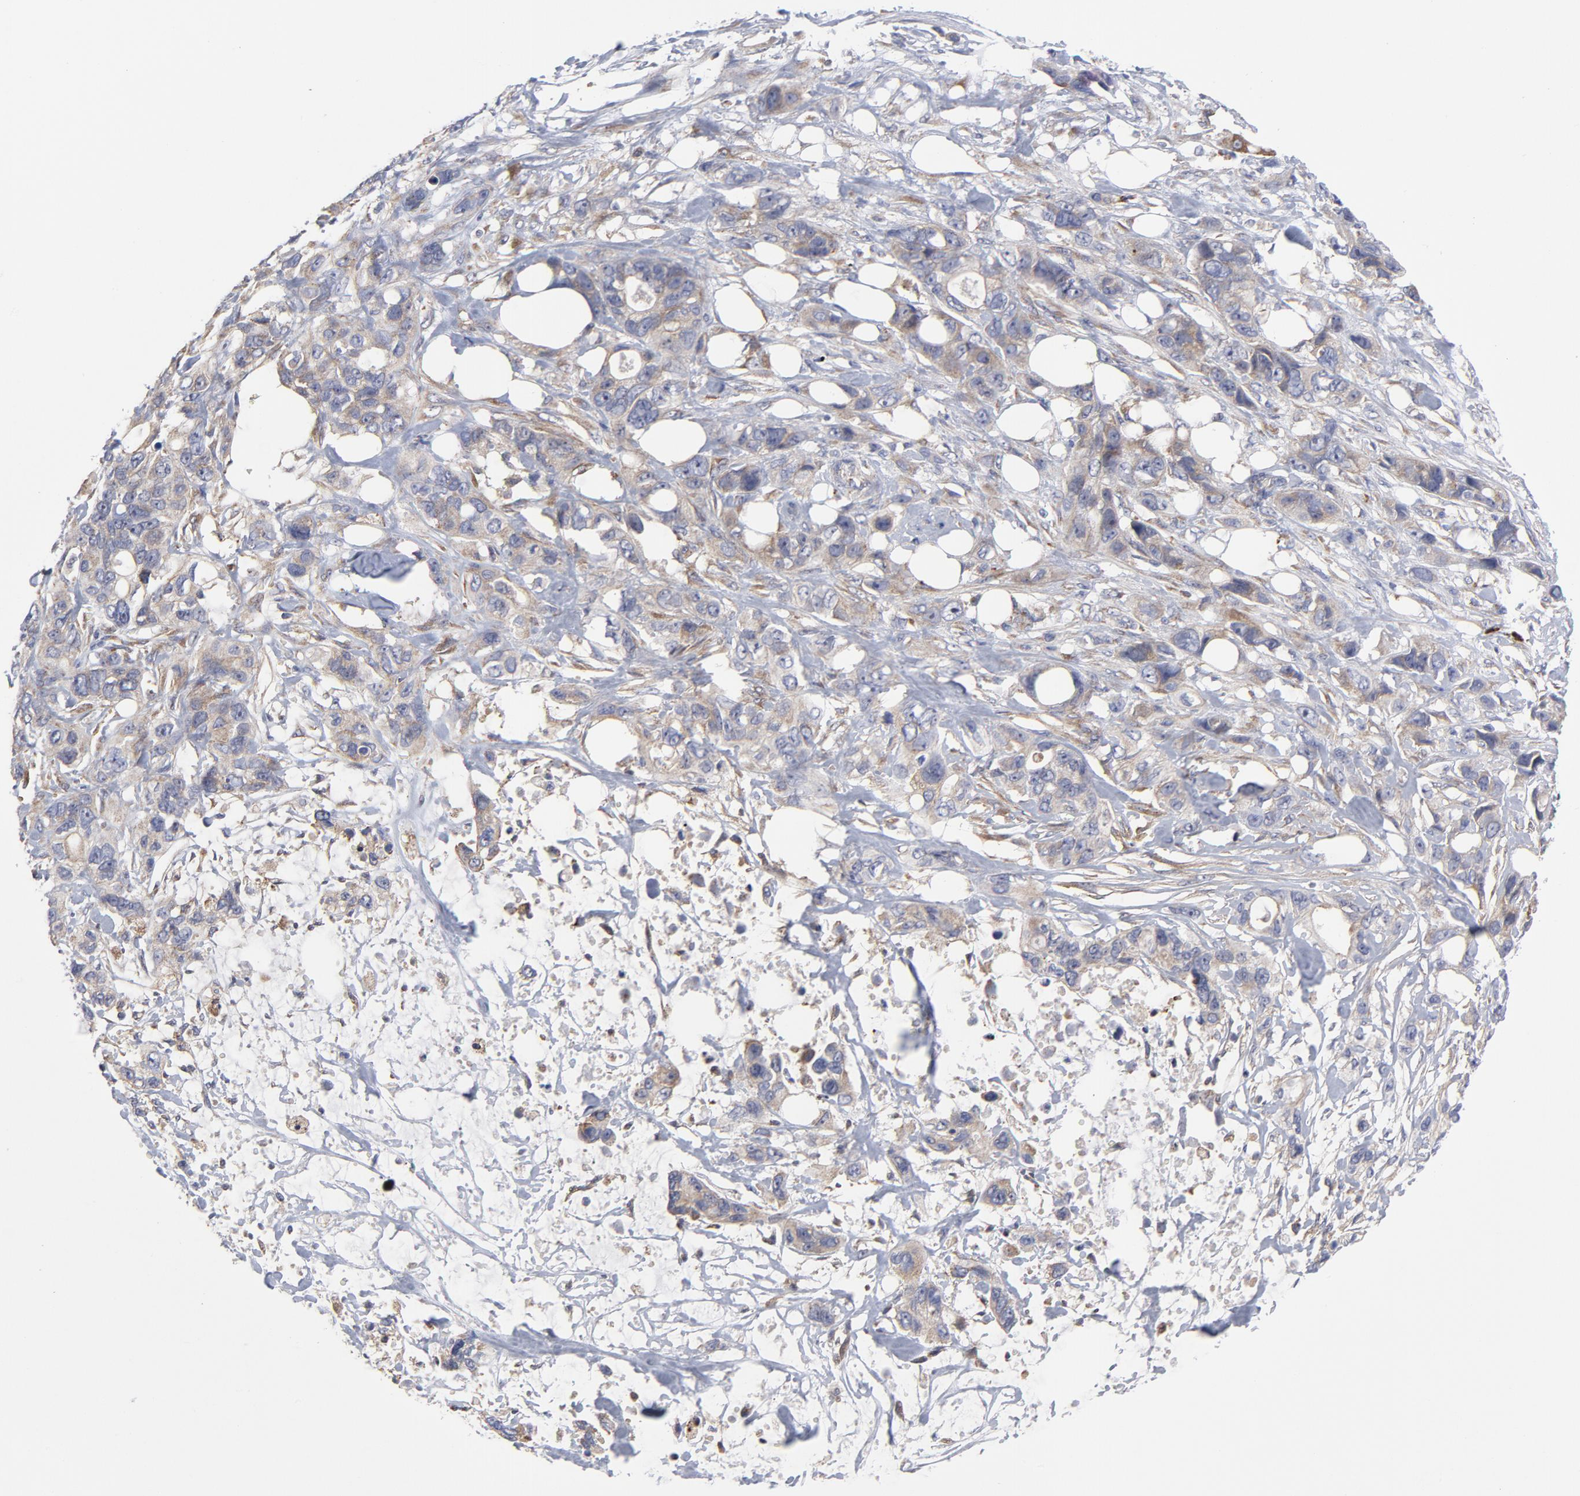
{"staining": {"intensity": "weak", "quantity": "25%-75%", "location": "cytoplasmic/membranous"}, "tissue": "stomach cancer", "cell_type": "Tumor cells", "image_type": "cancer", "snomed": [{"axis": "morphology", "description": "Adenocarcinoma, NOS"}, {"axis": "topography", "description": "Stomach, upper"}], "caption": "A micrograph of human adenocarcinoma (stomach) stained for a protein reveals weak cytoplasmic/membranous brown staining in tumor cells.", "gene": "RAPGEF3", "patient": {"sex": "male", "age": 47}}